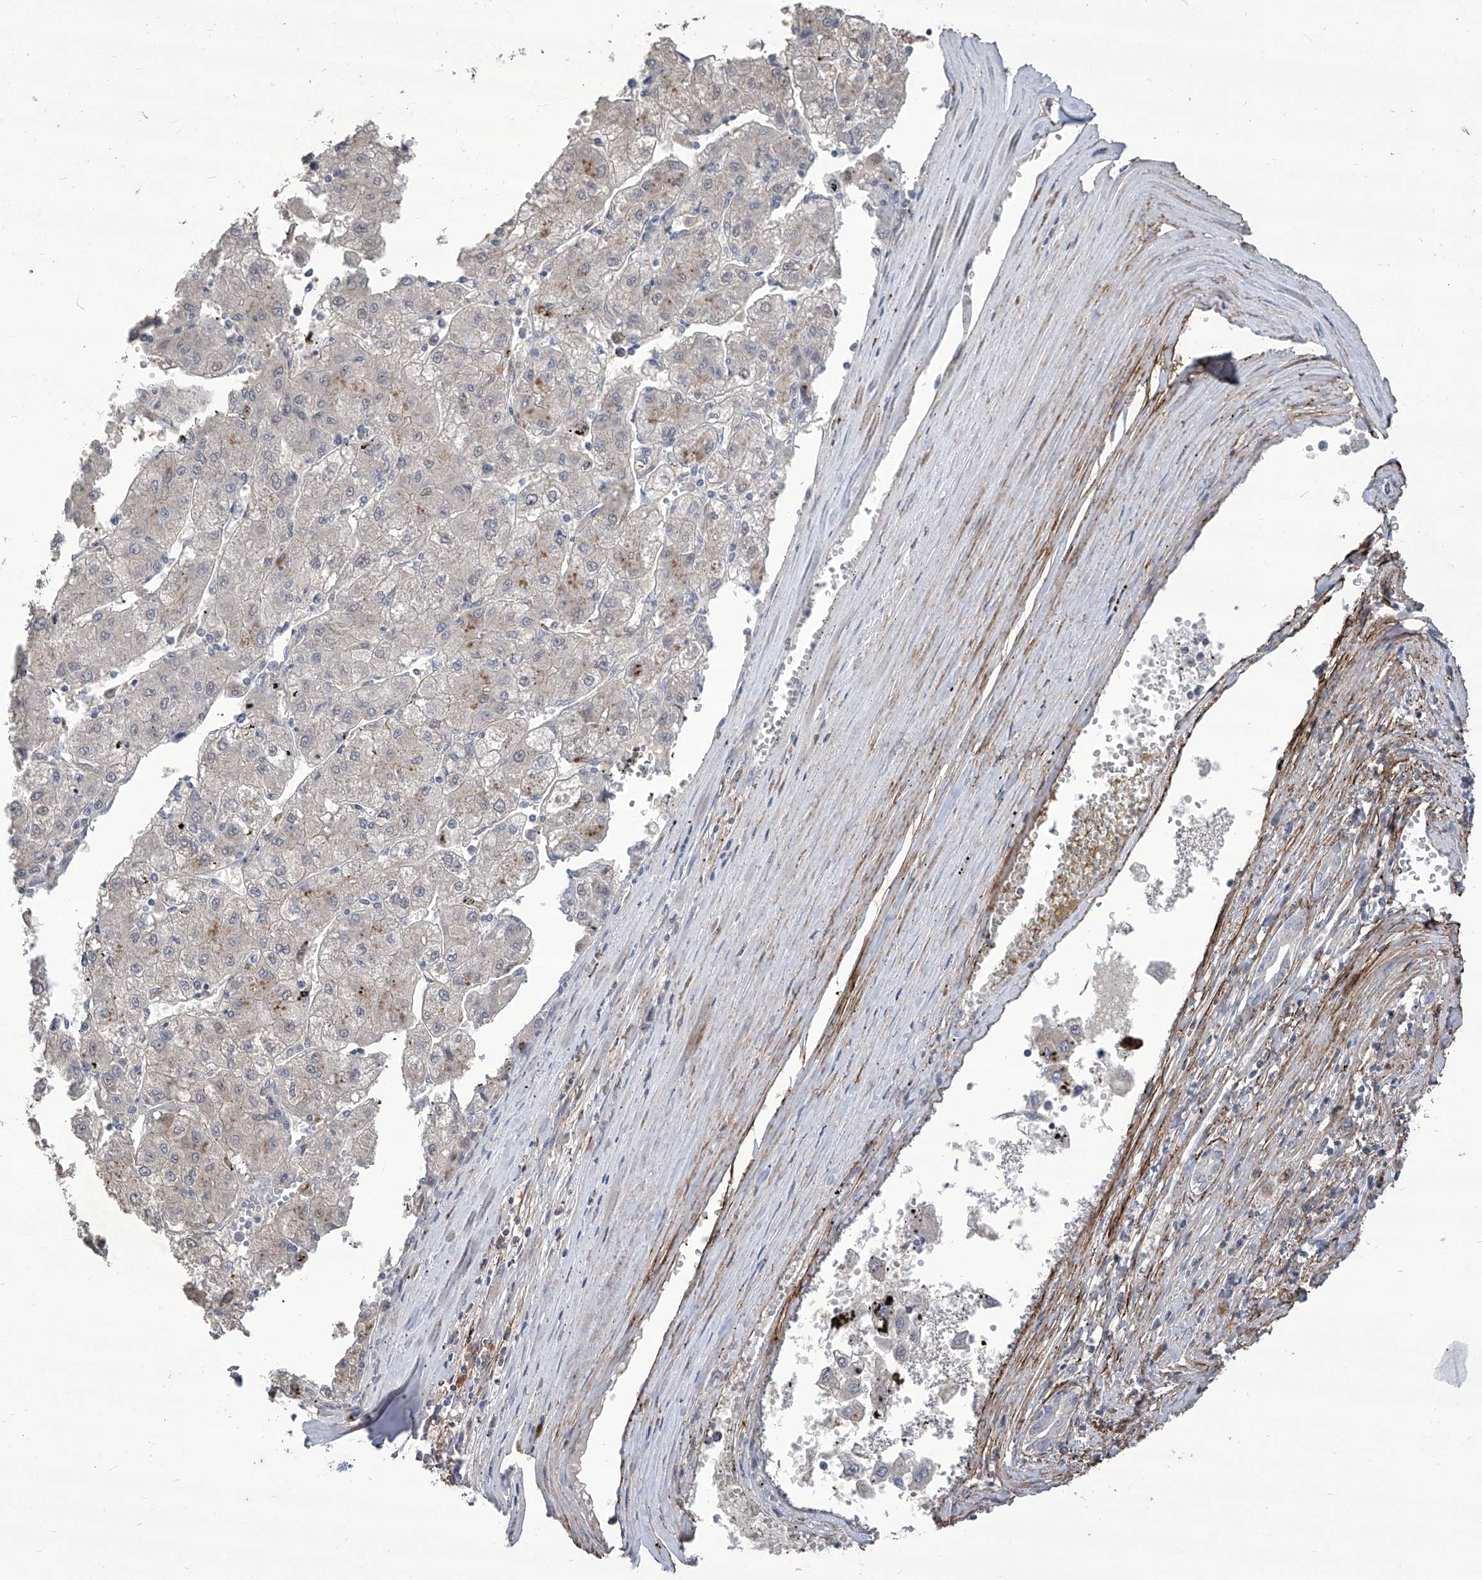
{"staining": {"intensity": "negative", "quantity": "none", "location": "none"}, "tissue": "liver cancer", "cell_type": "Tumor cells", "image_type": "cancer", "snomed": [{"axis": "morphology", "description": "Carcinoma, Hepatocellular, NOS"}, {"axis": "topography", "description": "Liver"}], "caption": "Protein analysis of liver cancer (hepatocellular carcinoma) reveals no significant staining in tumor cells.", "gene": "TXNIP", "patient": {"sex": "male", "age": 72}}